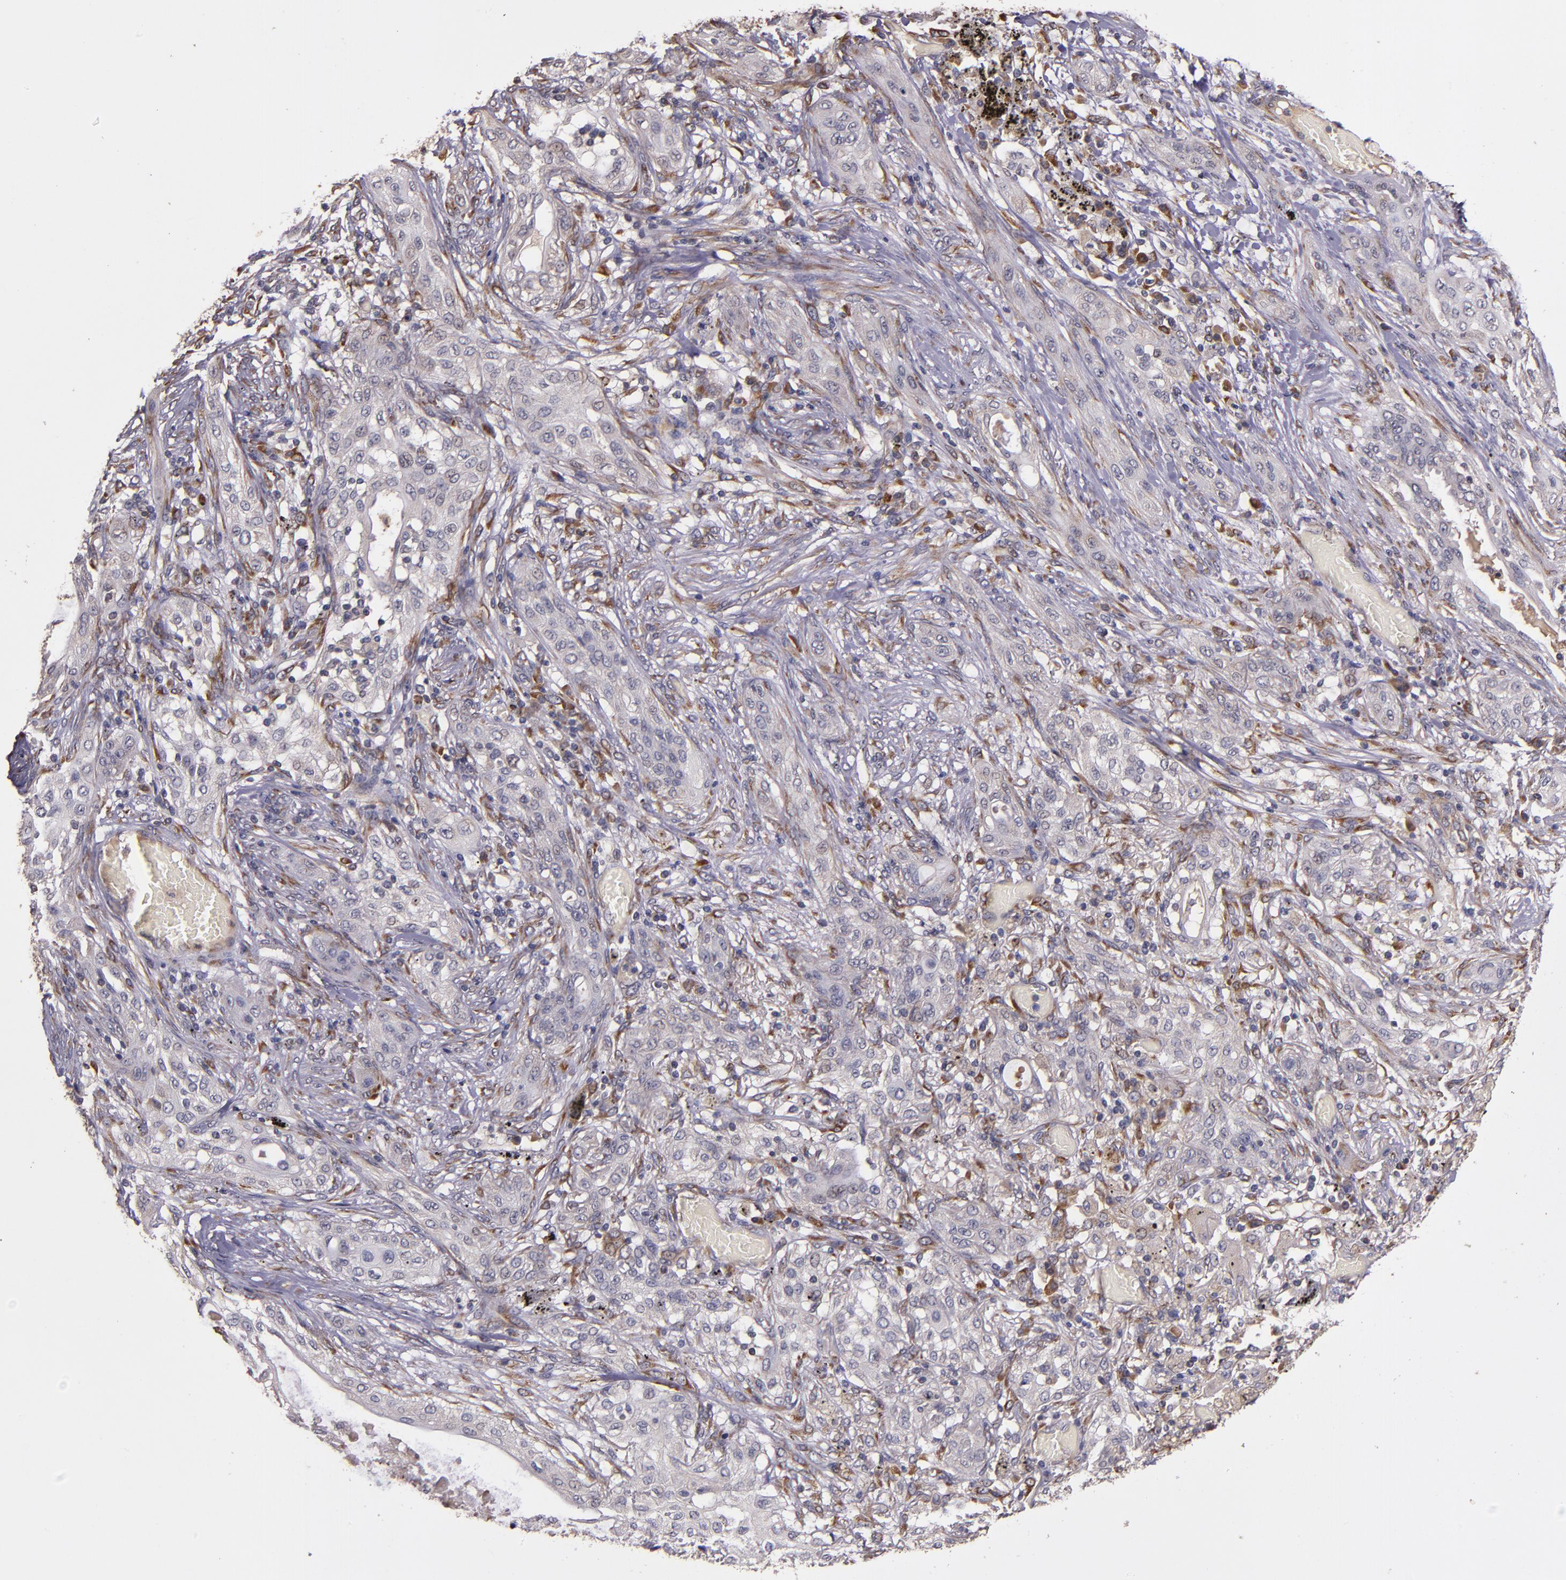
{"staining": {"intensity": "weak", "quantity": ">75%", "location": "cytoplasmic/membranous"}, "tissue": "lung cancer", "cell_type": "Tumor cells", "image_type": "cancer", "snomed": [{"axis": "morphology", "description": "Squamous cell carcinoma, NOS"}, {"axis": "topography", "description": "Lung"}], "caption": "Immunohistochemistry (IHC) micrograph of neoplastic tissue: squamous cell carcinoma (lung) stained using IHC demonstrates low levels of weak protein expression localized specifically in the cytoplasmic/membranous of tumor cells, appearing as a cytoplasmic/membranous brown color.", "gene": "PRAF2", "patient": {"sex": "female", "age": 47}}